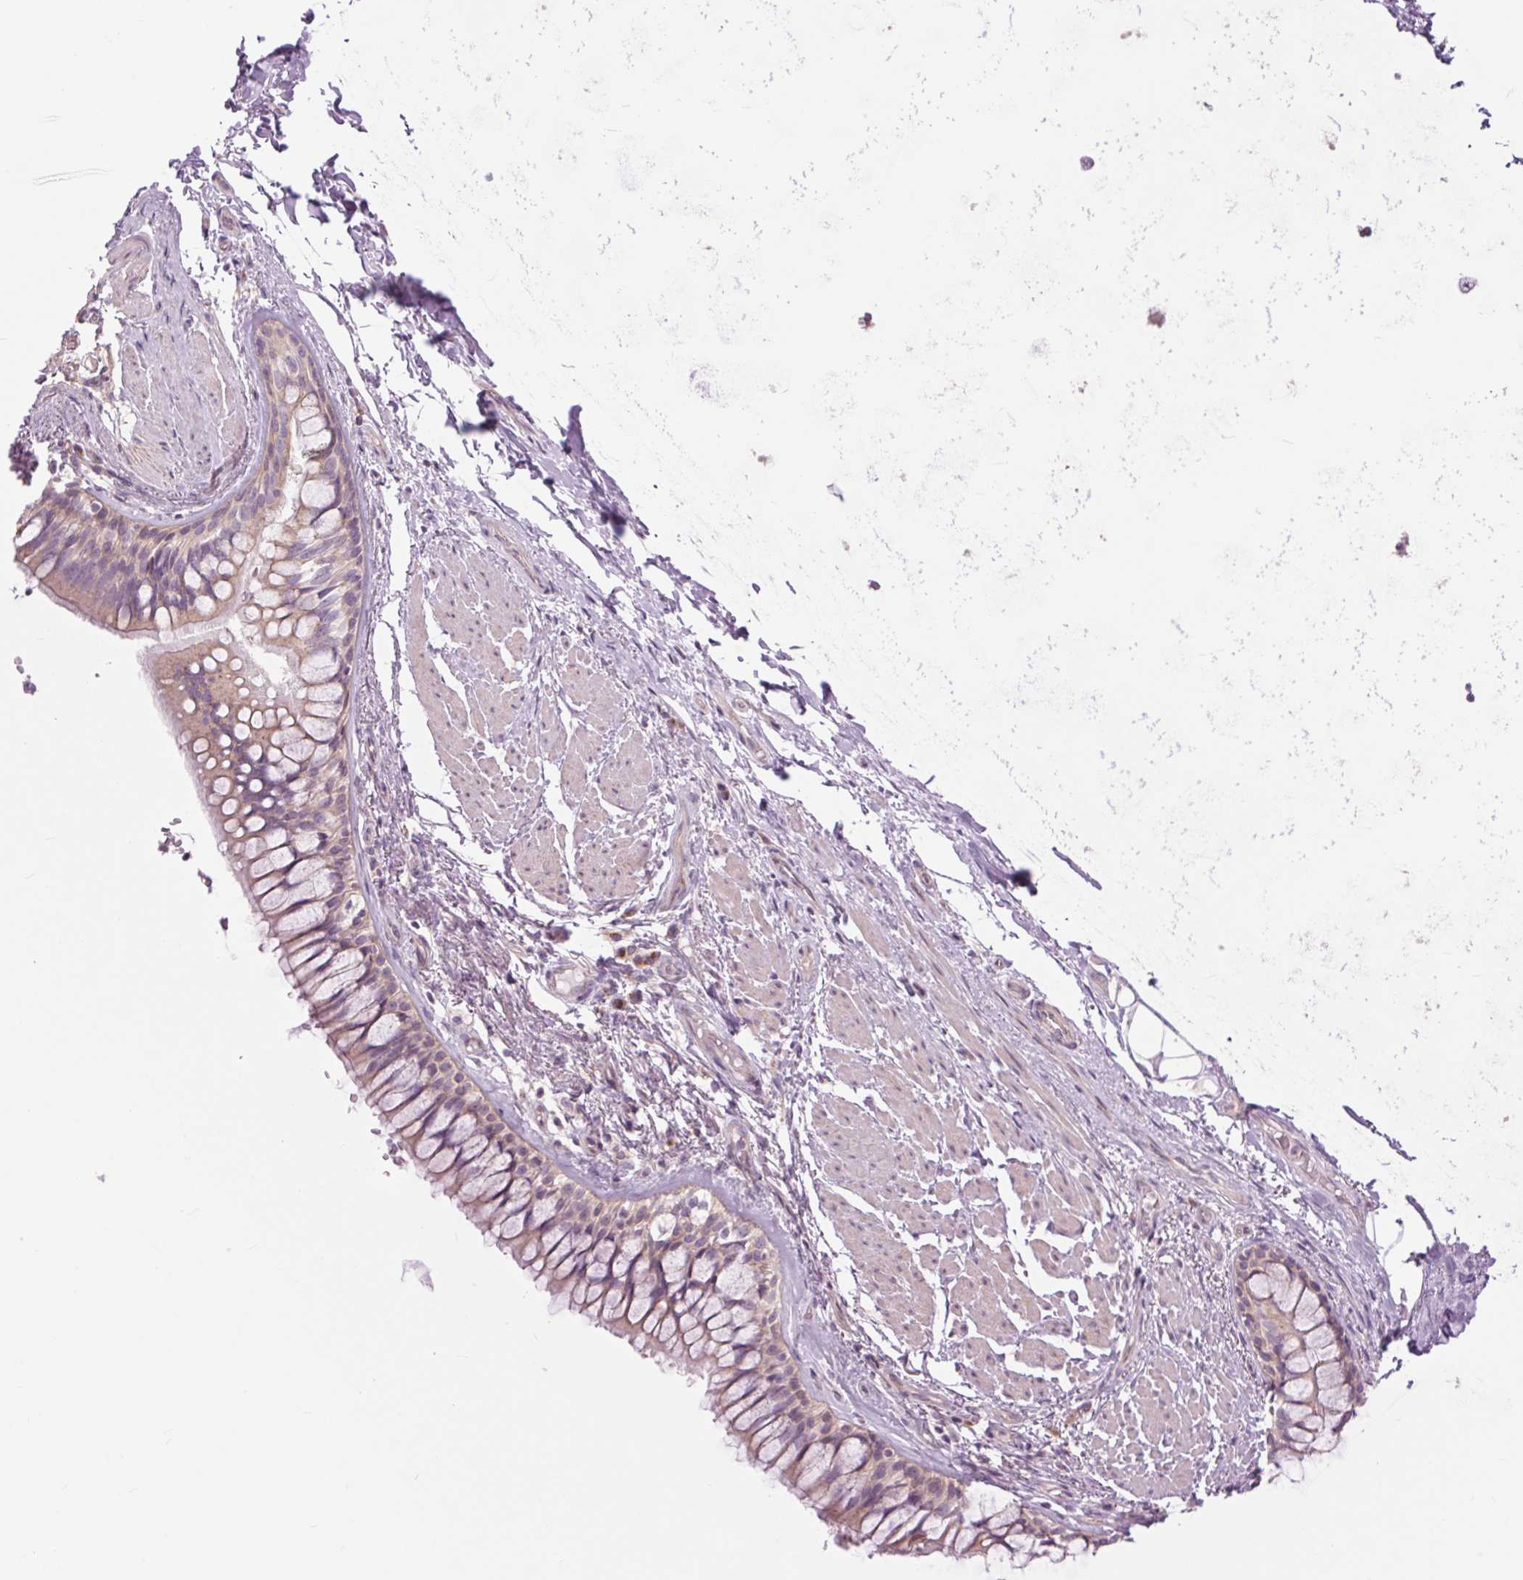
{"staining": {"intensity": "negative", "quantity": "none", "location": "none"}, "tissue": "soft tissue", "cell_type": "Fibroblasts", "image_type": "normal", "snomed": [{"axis": "morphology", "description": "Normal tissue, NOS"}, {"axis": "topography", "description": "Cartilage tissue"}, {"axis": "topography", "description": "Bronchus"}], "caption": "DAB (3,3'-diaminobenzidine) immunohistochemical staining of unremarkable soft tissue demonstrates no significant staining in fibroblasts. (DAB IHC, high magnification).", "gene": "CTNNA3", "patient": {"sex": "male", "age": 64}}